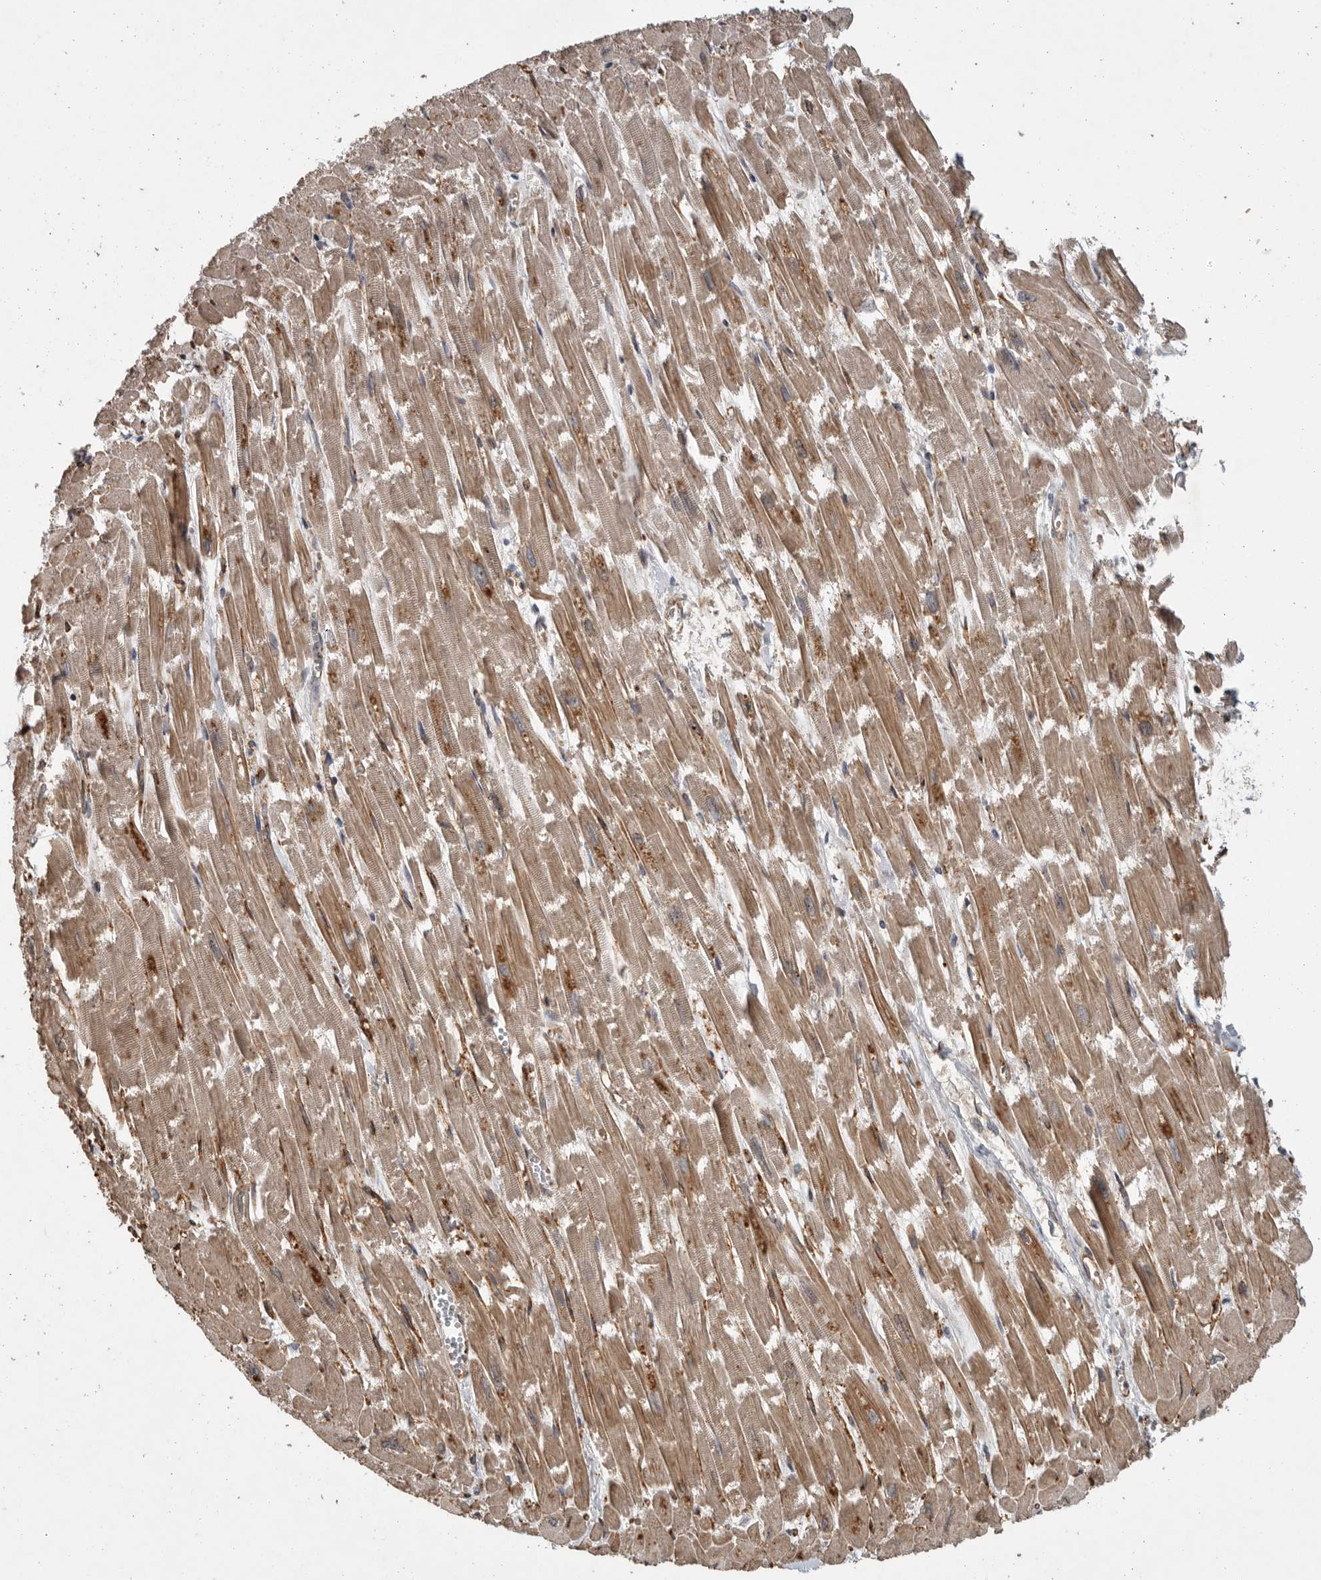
{"staining": {"intensity": "moderate", "quantity": ">75%", "location": "cytoplasmic/membranous"}, "tissue": "heart muscle", "cell_type": "Cardiomyocytes", "image_type": "normal", "snomed": [{"axis": "morphology", "description": "Normal tissue, NOS"}, {"axis": "topography", "description": "Heart"}], "caption": "A high-resolution photomicrograph shows immunohistochemistry staining of unremarkable heart muscle, which reveals moderate cytoplasmic/membranous expression in about >75% of cardiomyocytes. (brown staining indicates protein expression, while blue staining denotes nuclei).", "gene": "MPDZ", "patient": {"sex": "male", "age": 54}}